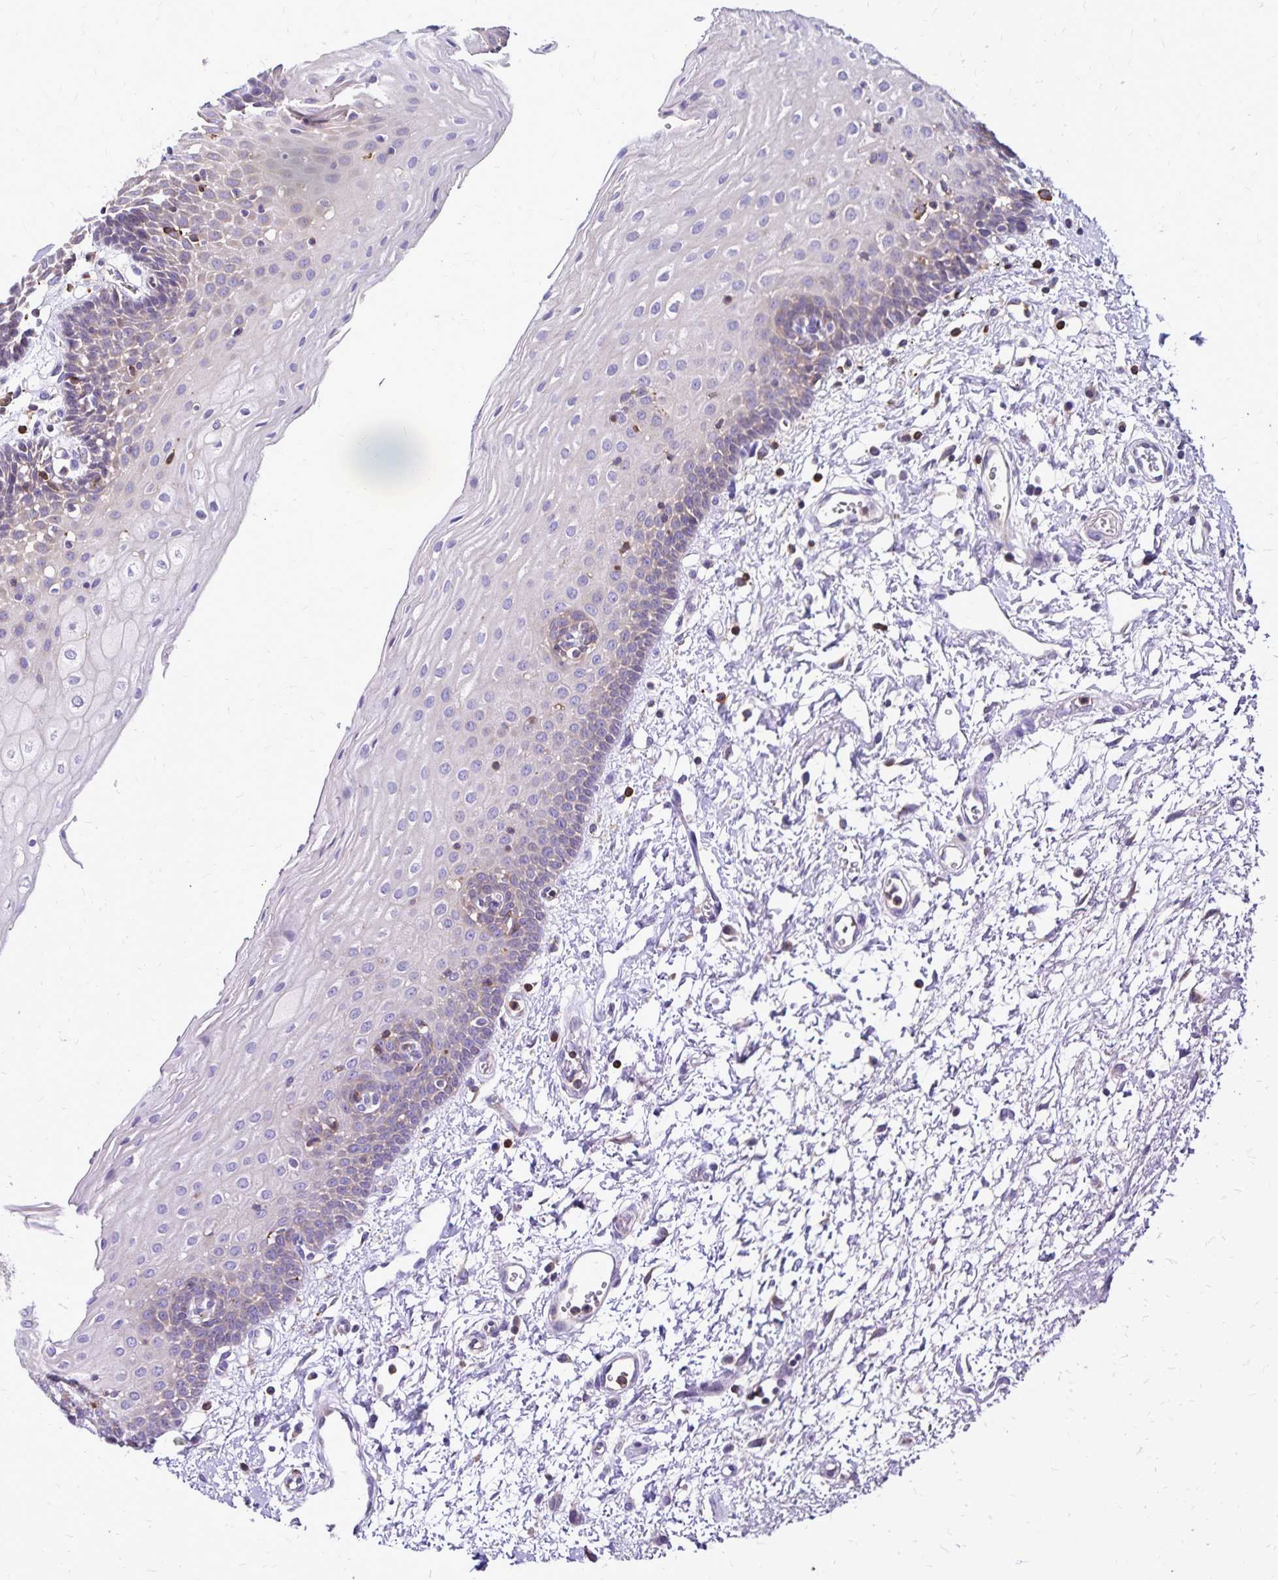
{"staining": {"intensity": "weak", "quantity": "<25%", "location": "cytoplasmic/membranous"}, "tissue": "oral mucosa", "cell_type": "Squamous epithelial cells", "image_type": "normal", "snomed": [{"axis": "morphology", "description": "Normal tissue, NOS"}, {"axis": "topography", "description": "Oral tissue"}], "caption": "Image shows no significant protein positivity in squamous epithelial cells of benign oral mucosa. (DAB IHC visualized using brightfield microscopy, high magnification).", "gene": "NAGPA", "patient": {"sex": "female", "age": 43}}